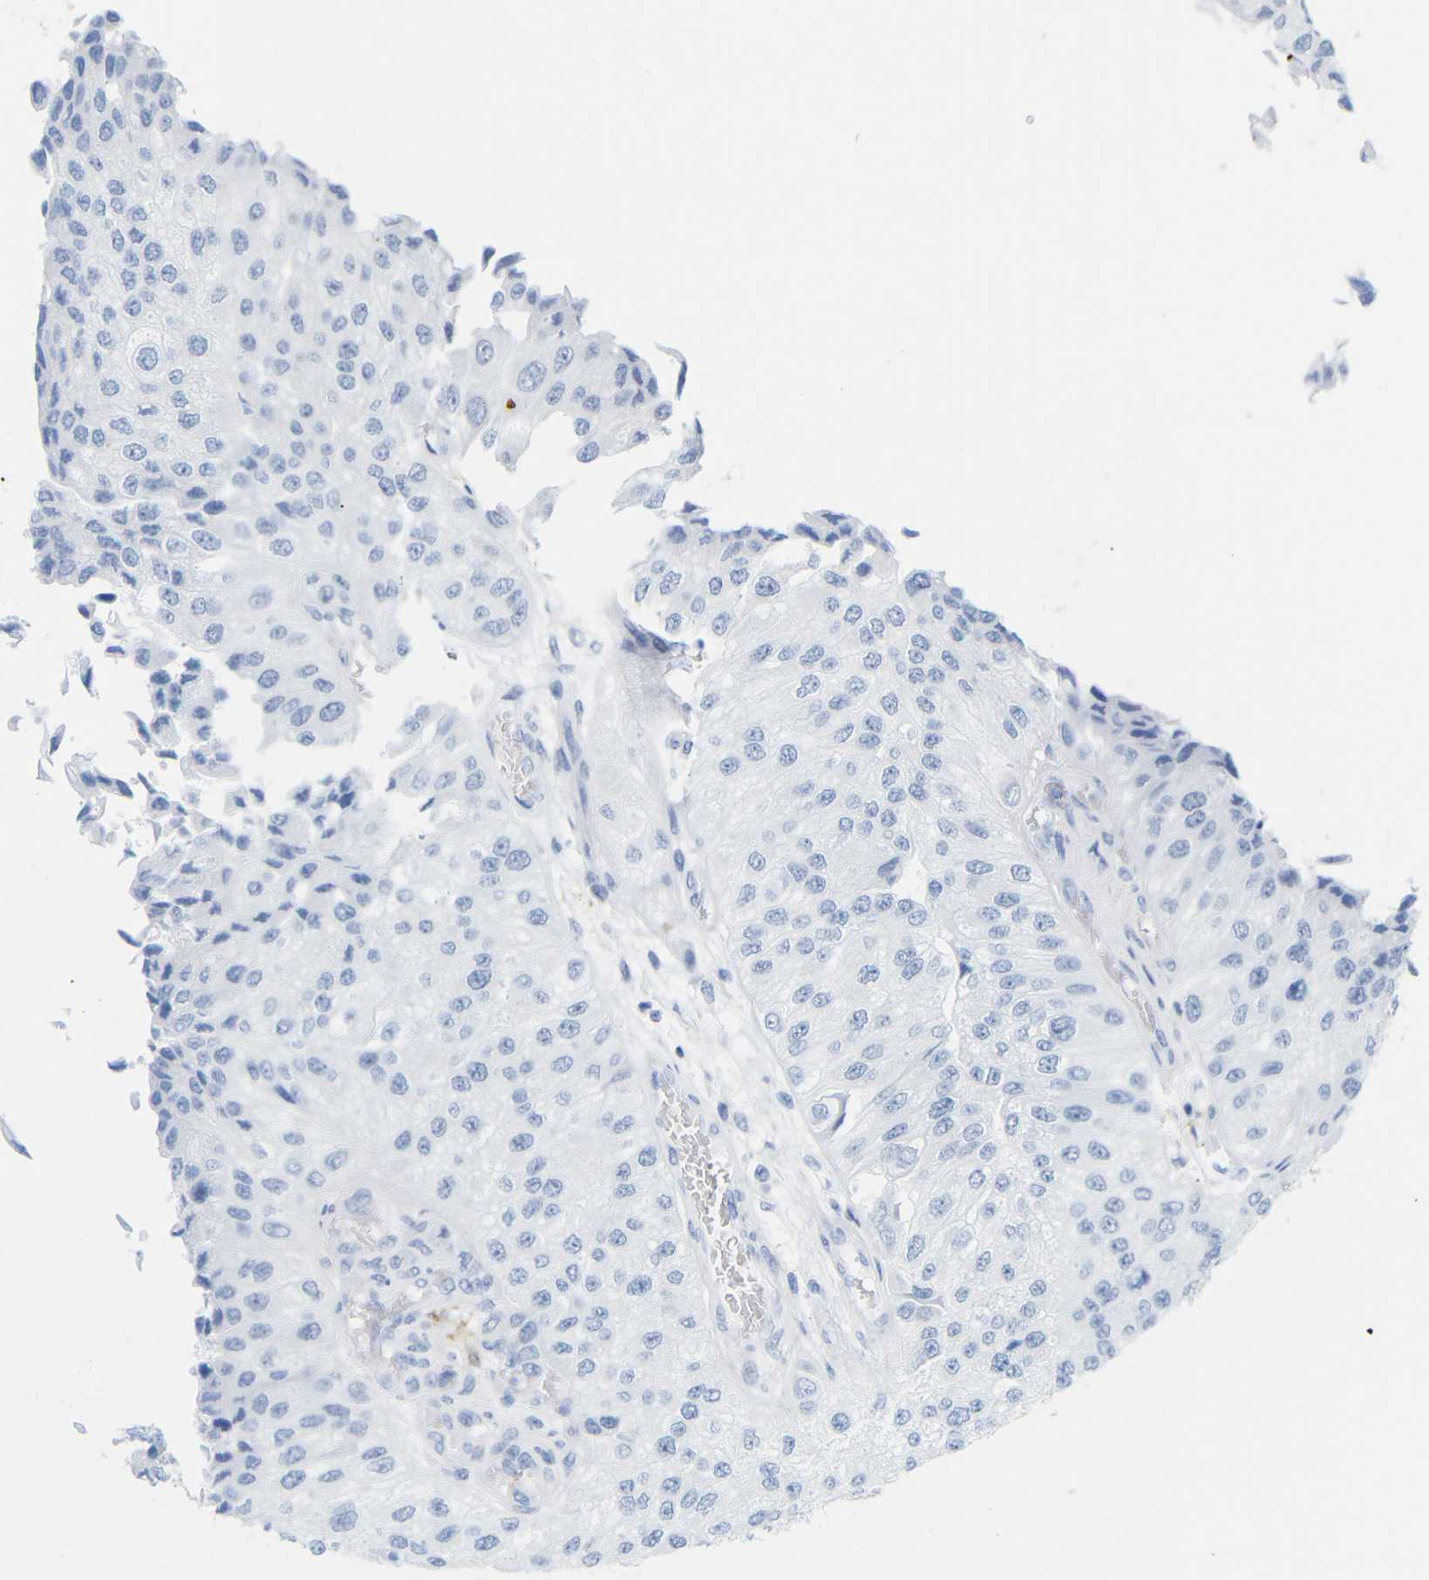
{"staining": {"intensity": "negative", "quantity": "none", "location": "none"}, "tissue": "urothelial cancer", "cell_type": "Tumor cells", "image_type": "cancer", "snomed": [{"axis": "morphology", "description": "Urothelial carcinoma, High grade"}, {"axis": "topography", "description": "Kidney"}, {"axis": "topography", "description": "Urinary bladder"}], "caption": "DAB (3,3'-diaminobenzidine) immunohistochemical staining of human urothelial carcinoma (high-grade) exhibits no significant expression in tumor cells.", "gene": "MT1A", "patient": {"sex": "male", "age": 77}}